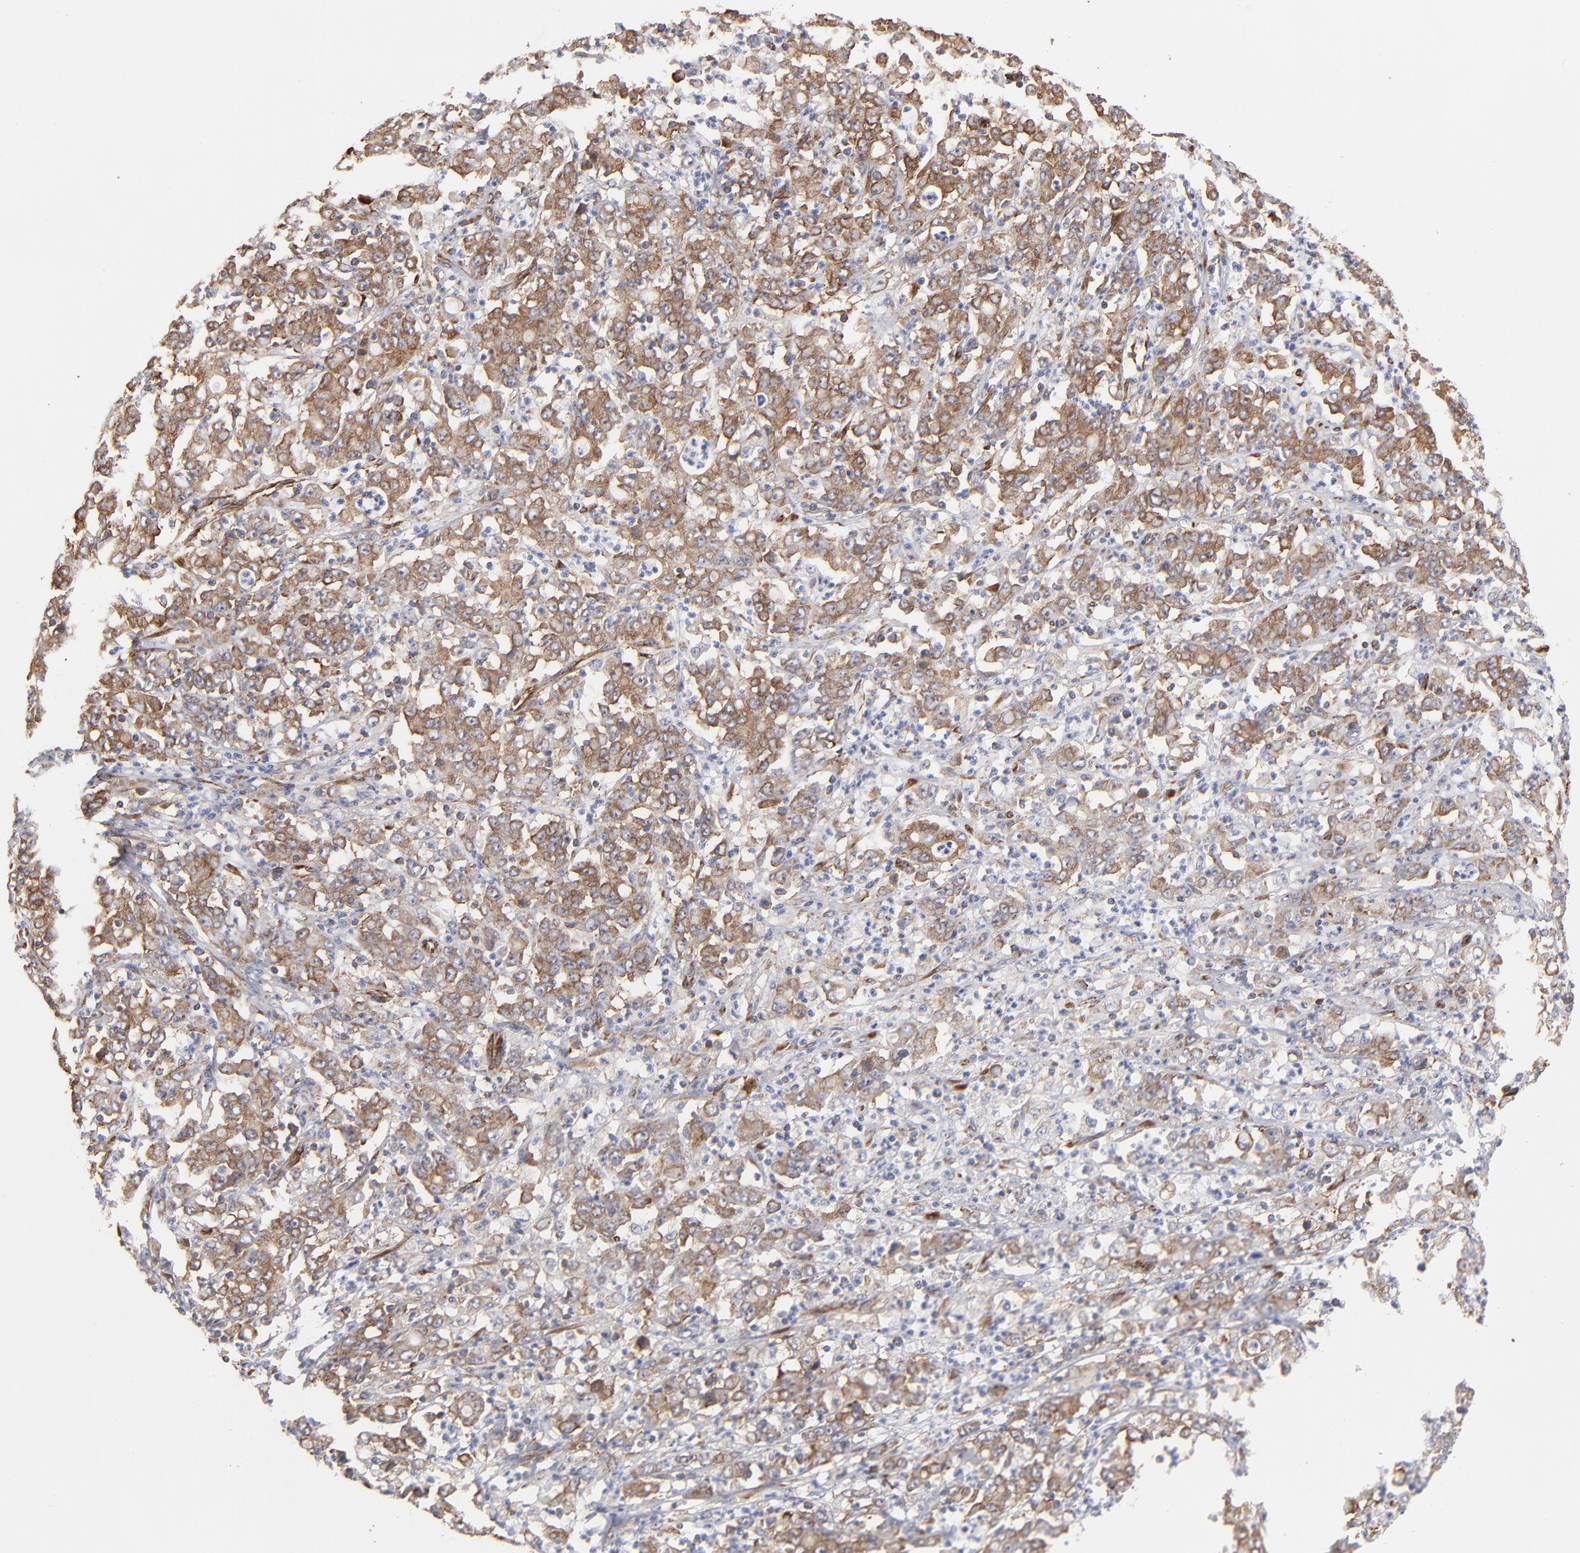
{"staining": {"intensity": "moderate", "quantity": ">75%", "location": "cytoplasmic/membranous"}, "tissue": "stomach cancer", "cell_type": "Tumor cells", "image_type": "cancer", "snomed": [{"axis": "morphology", "description": "Adenocarcinoma, NOS"}, {"axis": "topography", "description": "Stomach, lower"}], "caption": "Immunohistochemical staining of human stomach cancer (adenocarcinoma) demonstrates medium levels of moderate cytoplasmic/membranous staining in about >75% of tumor cells.", "gene": "KTN1", "patient": {"sex": "female", "age": 71}}